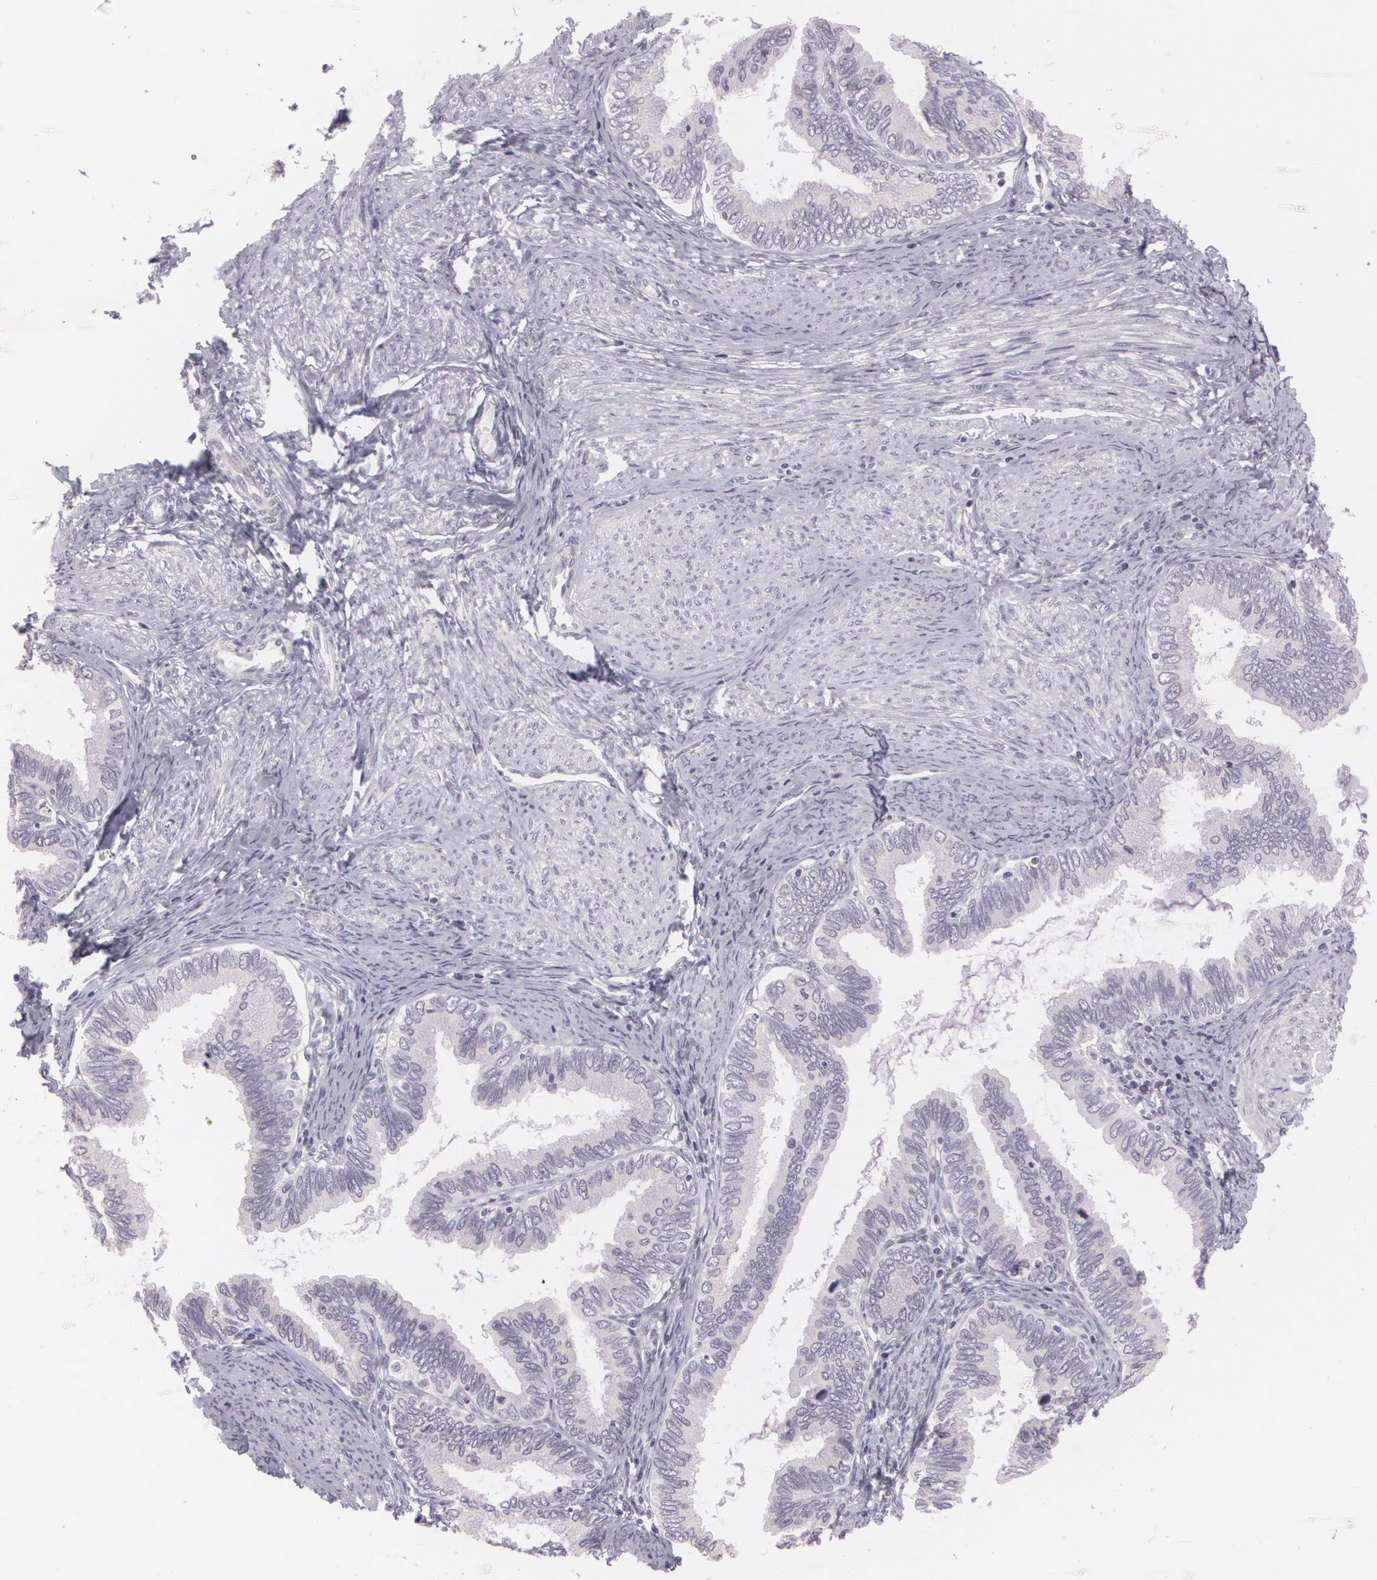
{"staining": {"intensity": "negative", "quantity": "none", "location": "none"}, "tissue": "cervical cancer", "cell_type": "Tumor cells", "image_type": "cancer", "snomed": [{"axis": "morphology", "description": "Adenocarcinoma, NOS"}, {"axis": "topography", "description": "Cervix"}], "caption": "Image shows no protein expression in tumor cells of cervical cancer tissue.", "gene": "MAP2", "patient": {"sex": "female", "age": 49}}